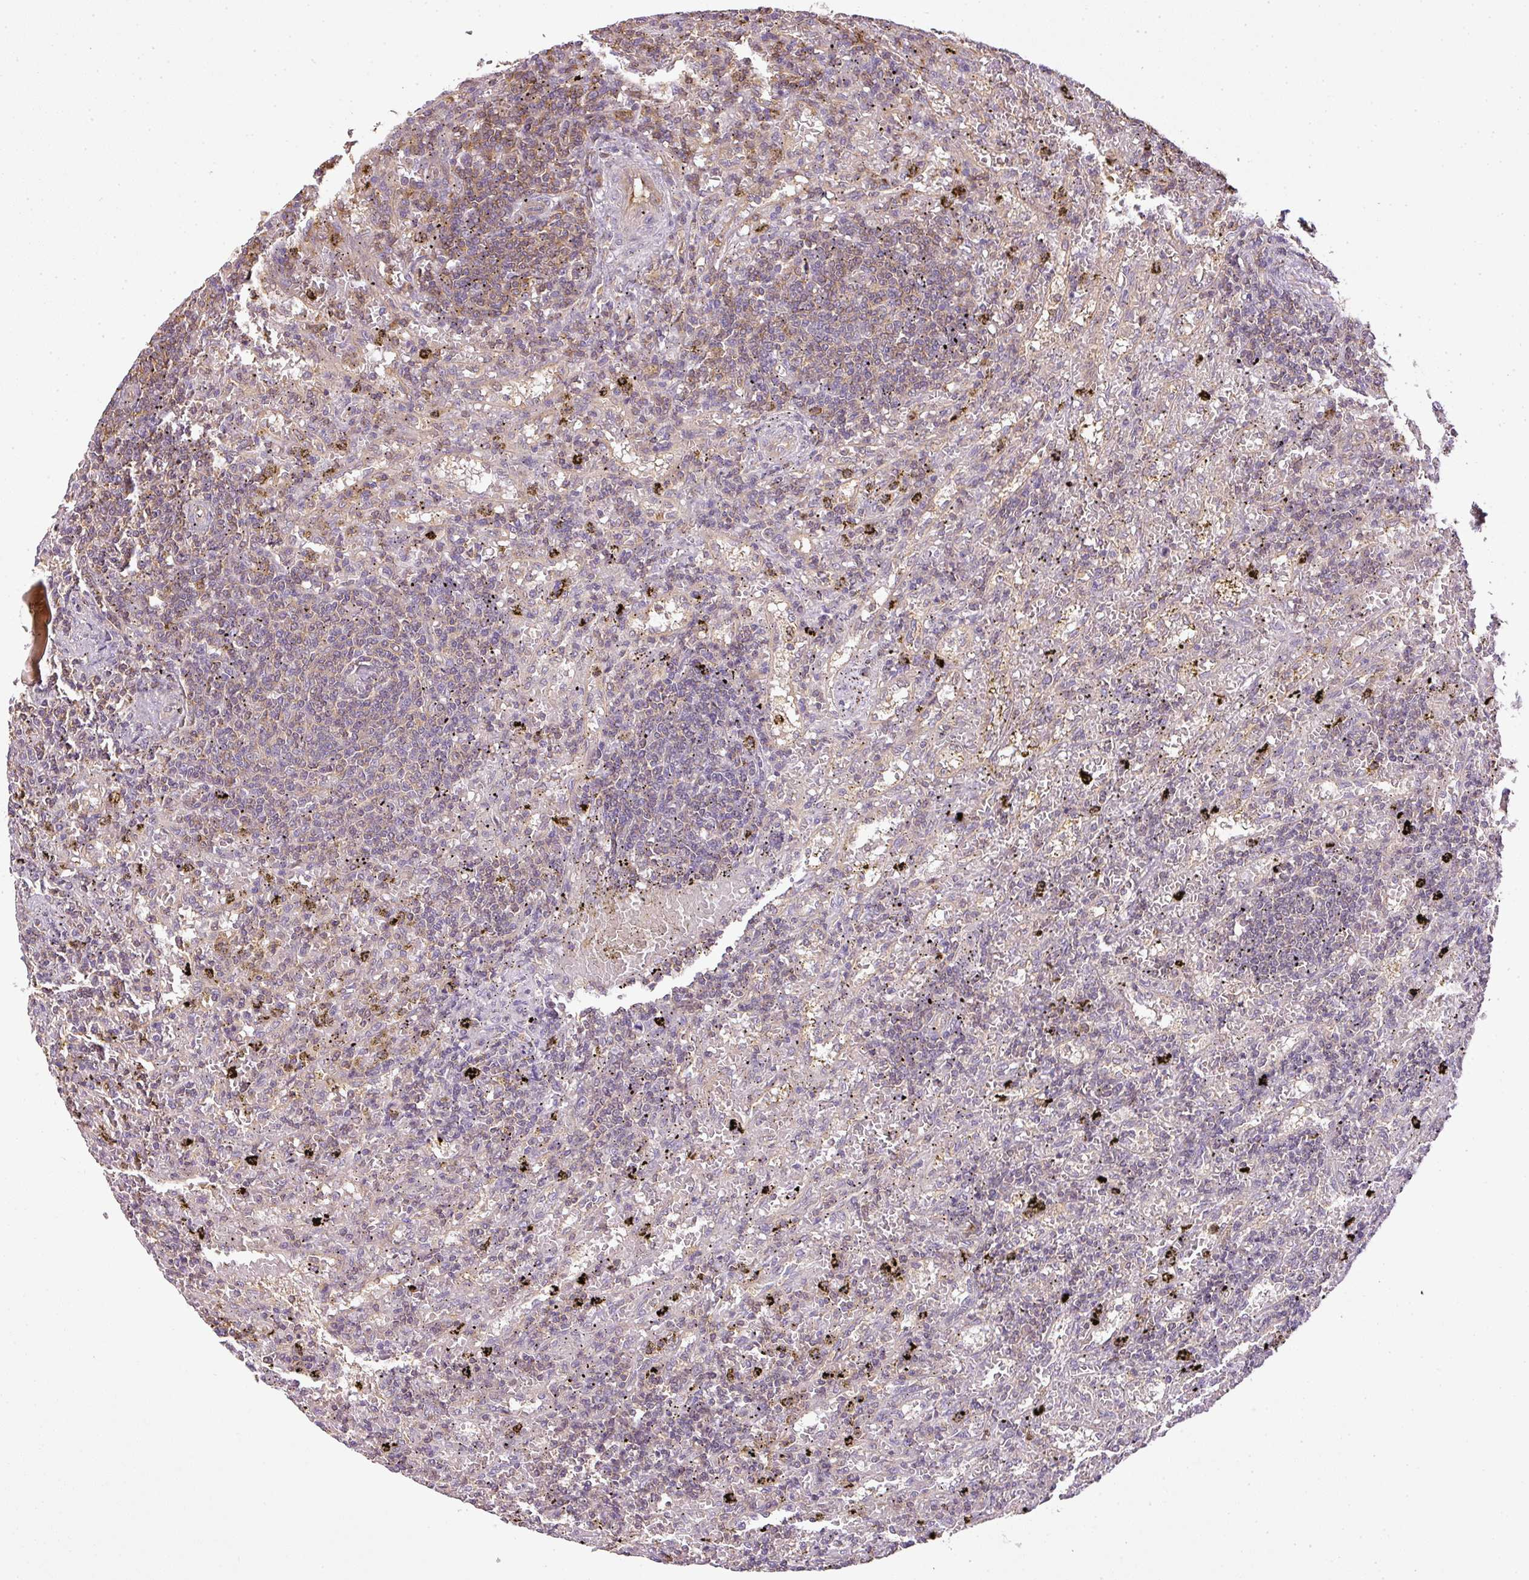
{"staining": {"intensity": "negative", "quantity": "none", "location": "none"}, "tissue": "lymphoma", "cell_type": "Tumor cells", "image_type": "cancer", "snomed": [{"axis": "morphology", "description": "Malignant lymphoma, non-Hodgkin's type, Low grade"}, {"axis": "topography", "description": "Spleen"}], "caption": "Lymphoma was stained to show a protein in brown. There is no significant expression in tumor cells. (Stains: DAB (3,3'-diaminobenzidine) immunohistochemistry (IHC) with hematoxylin counter stain, Microscopy: brightfield microscopy at high magnification).", "gene": "TCL1B", "patient": {"sex": "male", "age": 76}}